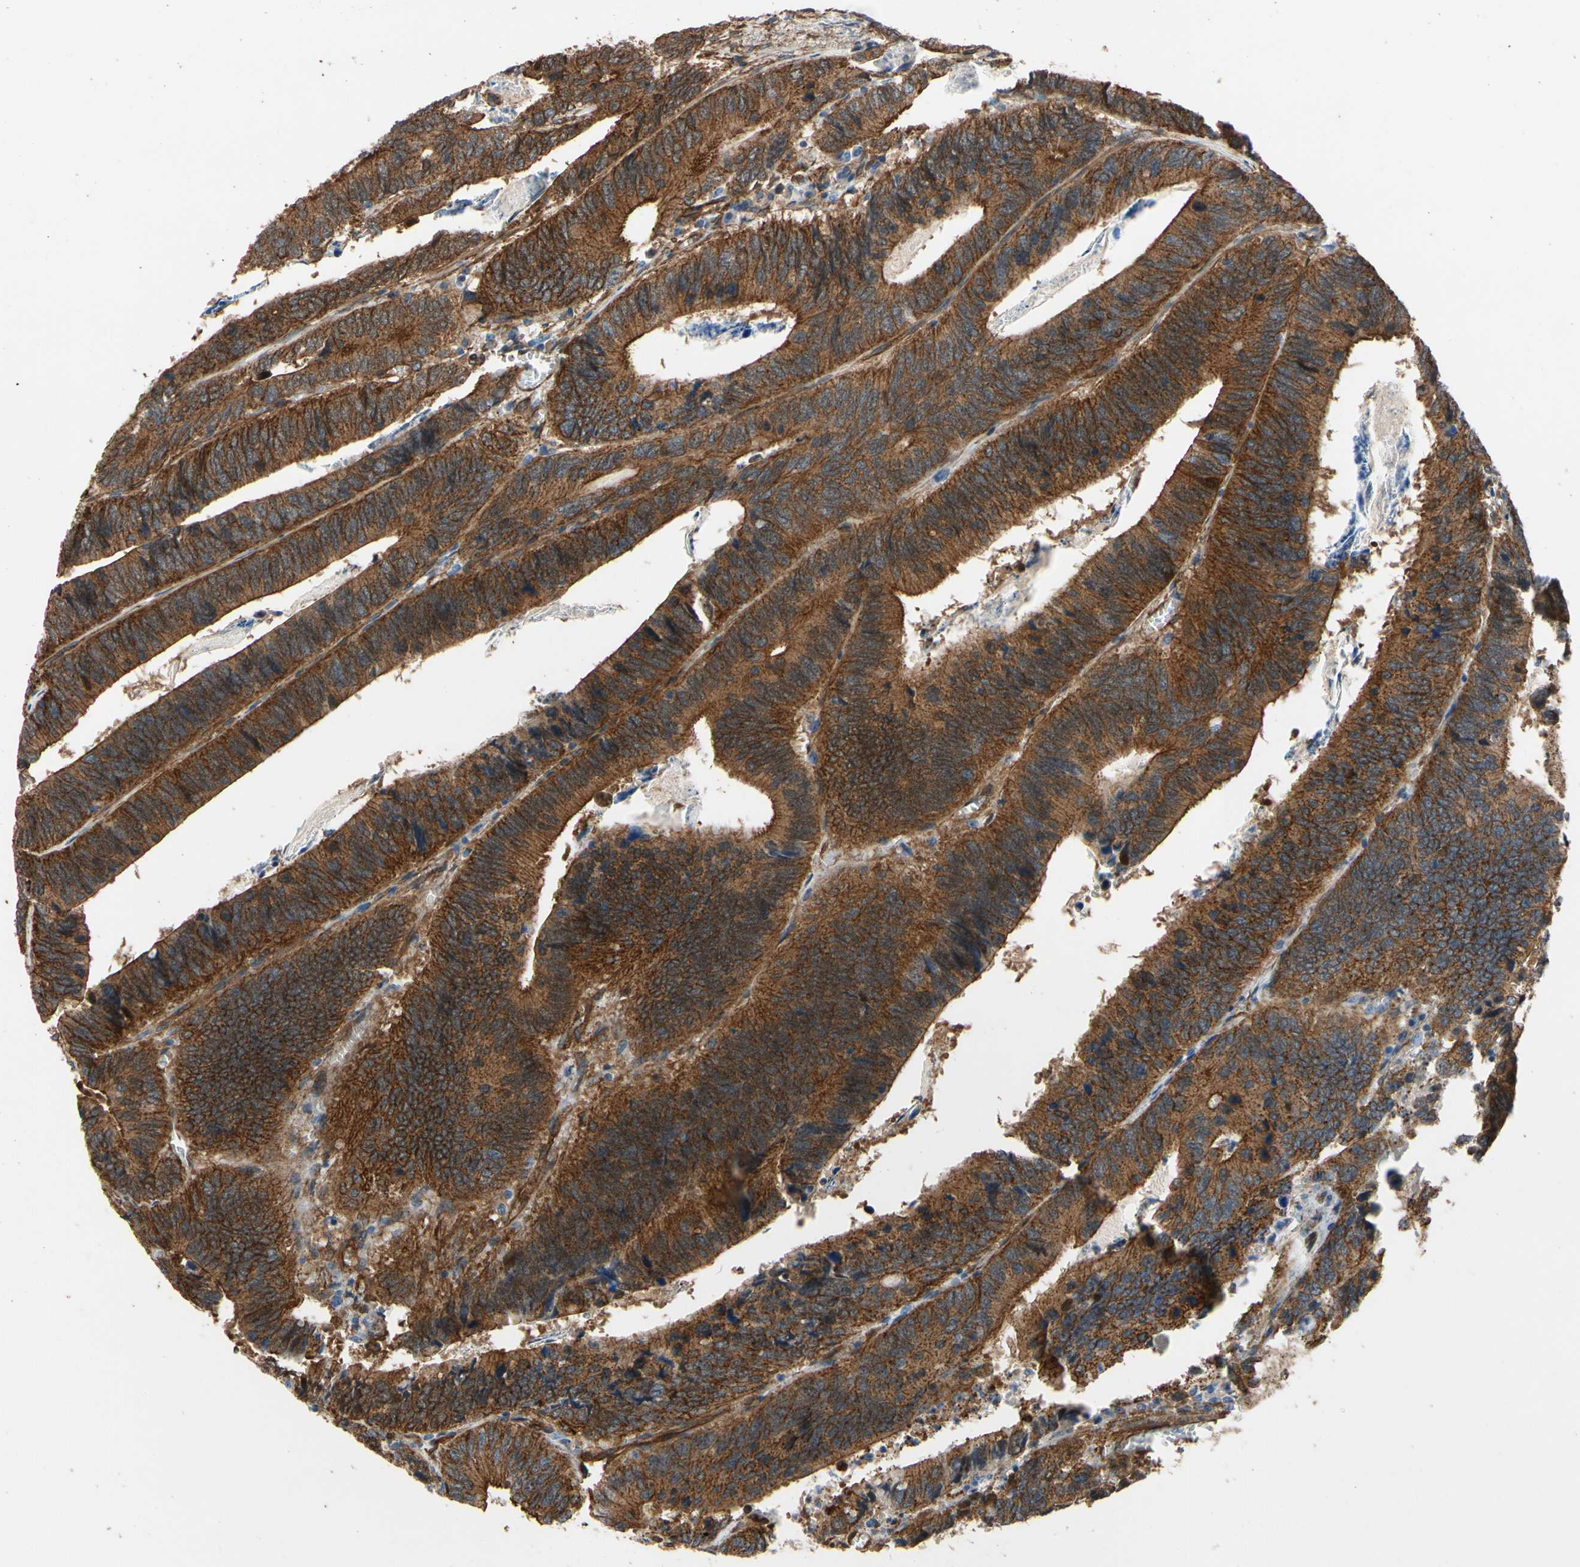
{"staining": {"intensity": "moderate", "quantity": ">75%", "location": "cytoplasmic/membranous"}, "tissue": "colorectal cancer", "cell_type": "Tumor cells", "image_type": "cancer", "snomed": [{"axis": "morphology", "description": "Adenocarcinoma, NOS"}, {"axis": "topography", "description": "Colon"}], "caption": "Adenocarcinoma (colorectal) was stained to show a protein in brown. There is medium levels of moderate cytoplasmic/membranous positivity in approximately >75% of tumor cells.", "gene": "CTTNBP2", "patient": {"sex": "male", "age": 72}}